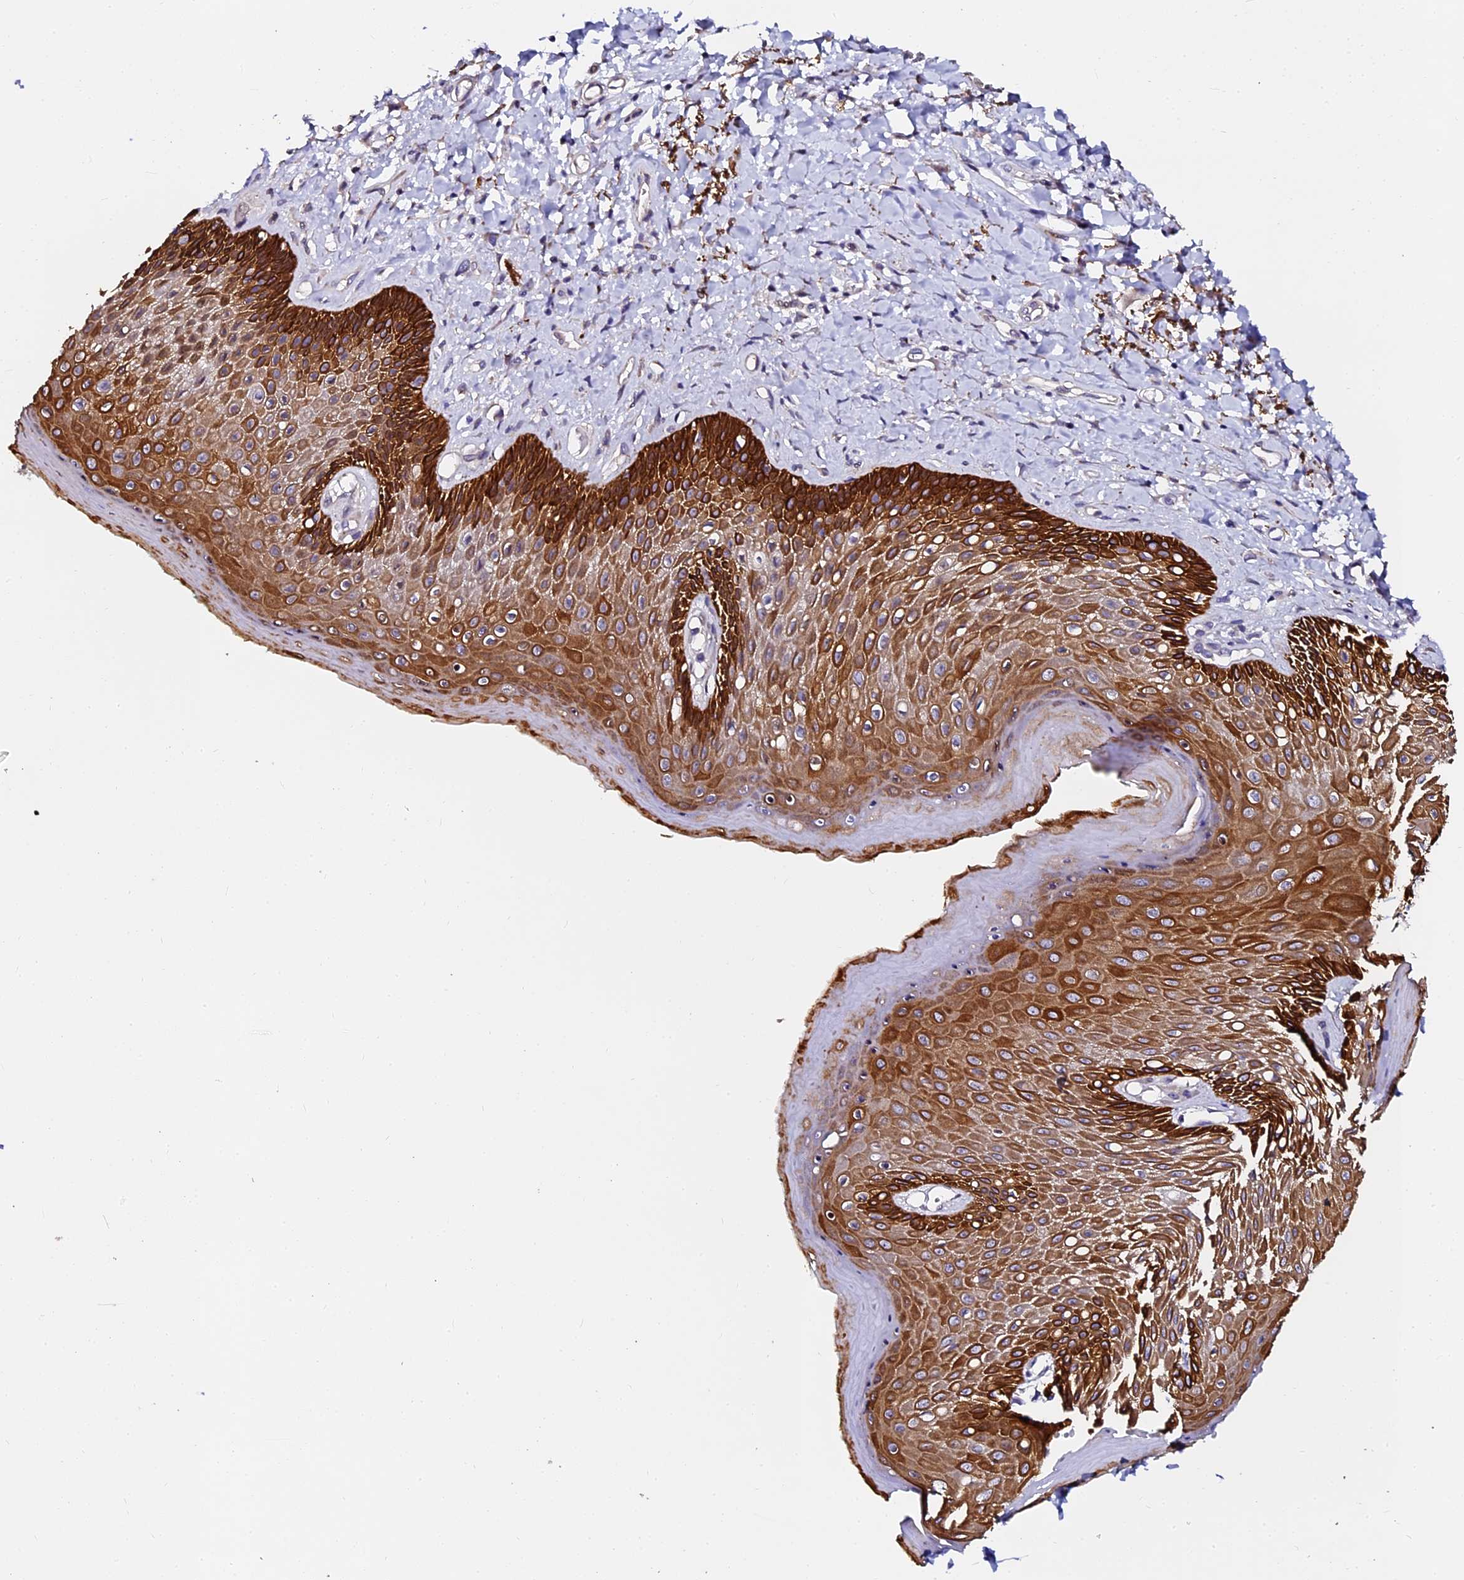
{"staining": {"intensity": "strong", "quantity": ">75%", "location": "cytoplasmic/membranous"}, "tissue": "skin", "cell_type": "Epidermal cells", "image_type": "normal", "snomed": [{"axis": "morphology", "description": "Normal tissue, NOS"}, {"axis": "topography", "description": "Anal"}], "caption": "Skin stained with DAB IHC shows high levels of strong cytoplasmic/membranous positivity in about >75% of epidermal cells.", "gene": "GPN3", "patient": {"sex": "male", "age": 78}}